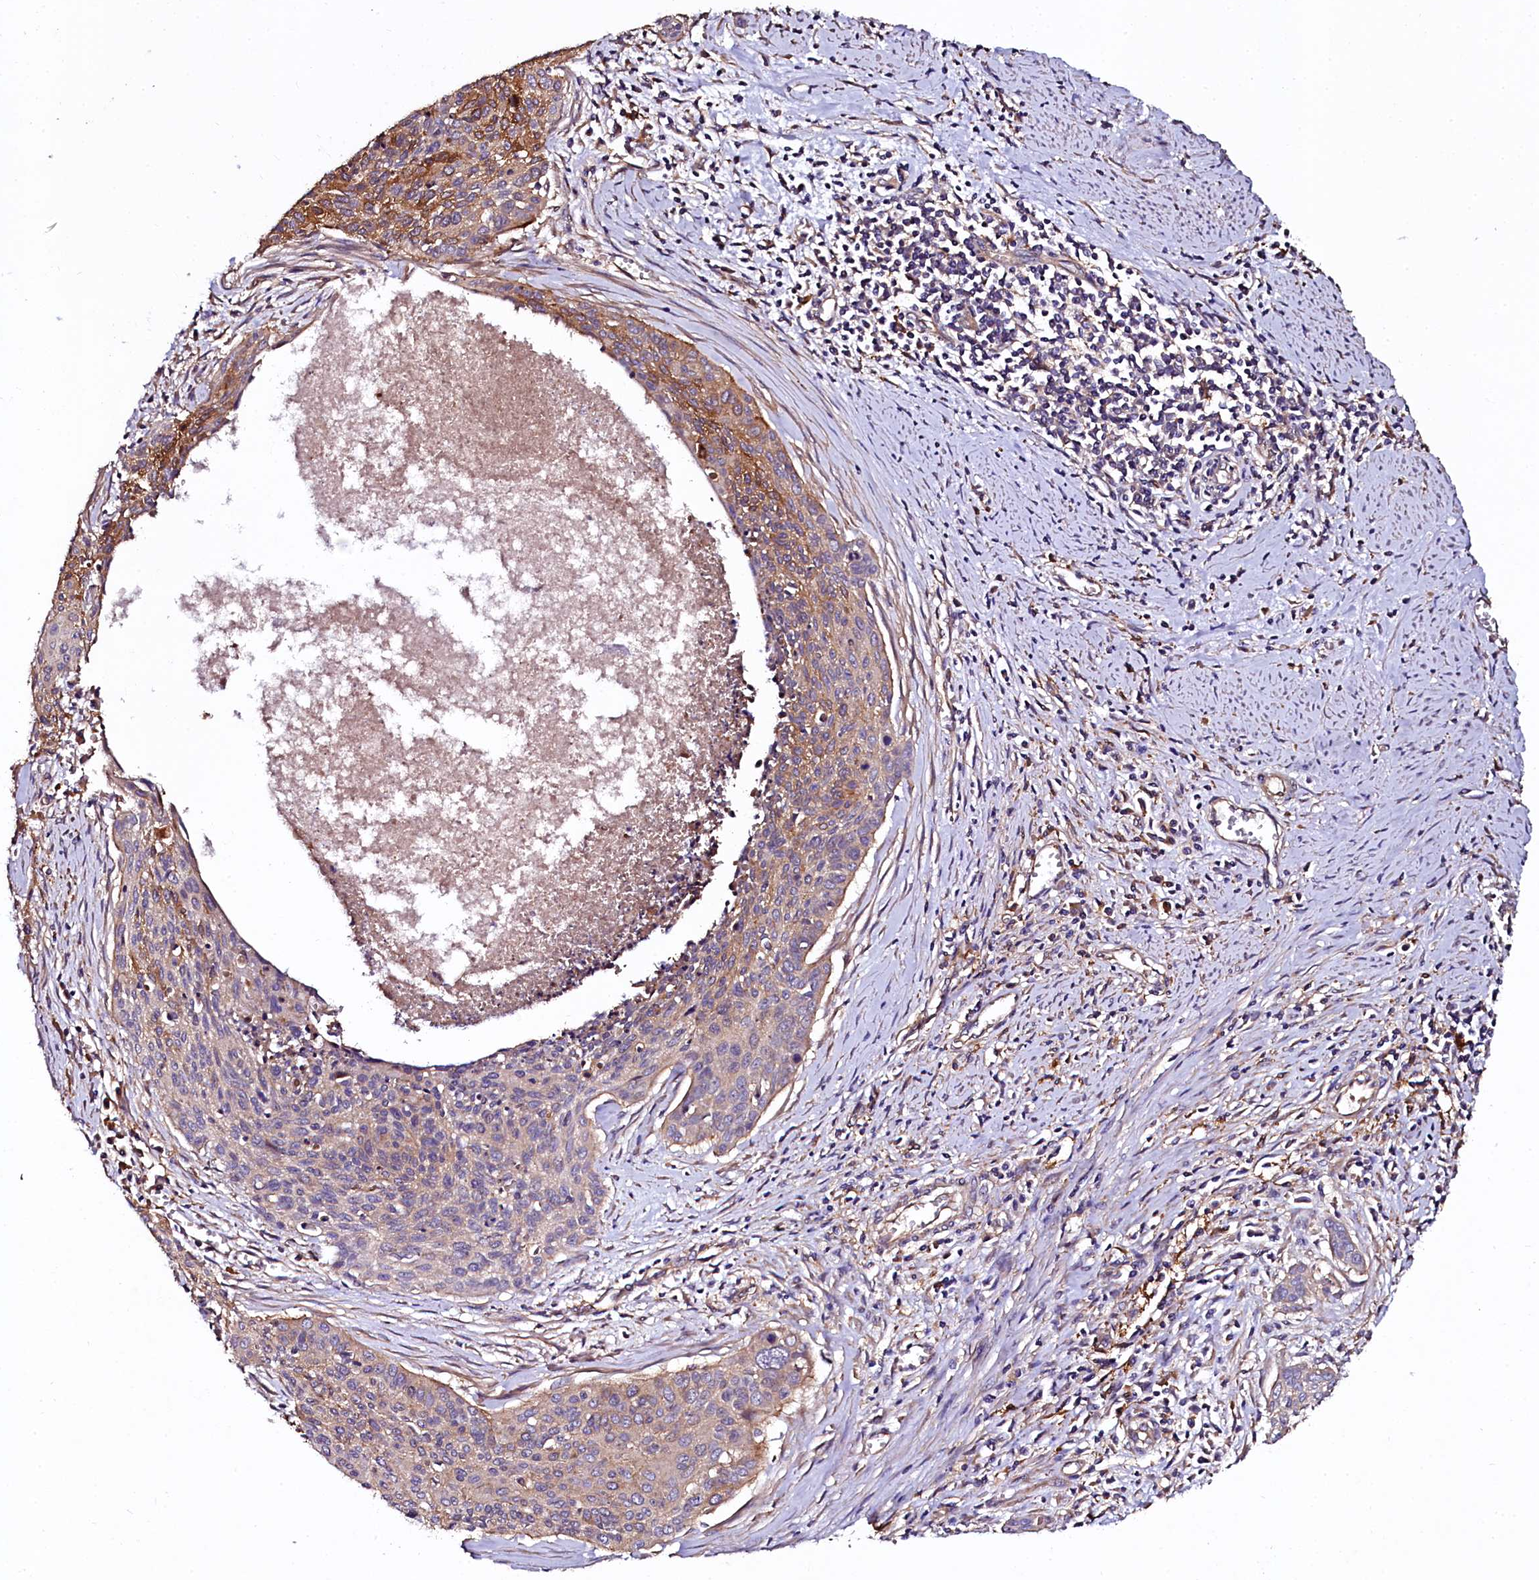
{"staining": {"intensity": "moderate", "quantity": "<25%", "location": "cytoplasmic/membranous"}, "tissue": "cervical cancer", "cell_type": "Tumor cells", "image_type": "cancer", "snomed": [{"axis": "morphology", "description": "Squamous cell carcinoma, NOS"}, {"axis": "topography", "description": "Cervix"}], "caption": "About <25% of tumor cells in cervical cancer (squamous cell carcinoma) display moderate cytoplasmic/membranous protein positivity as visualized by brown immunohistochemical staining.", "gene": "APPL2", "patient": {"sex": "female", "age": 55}}